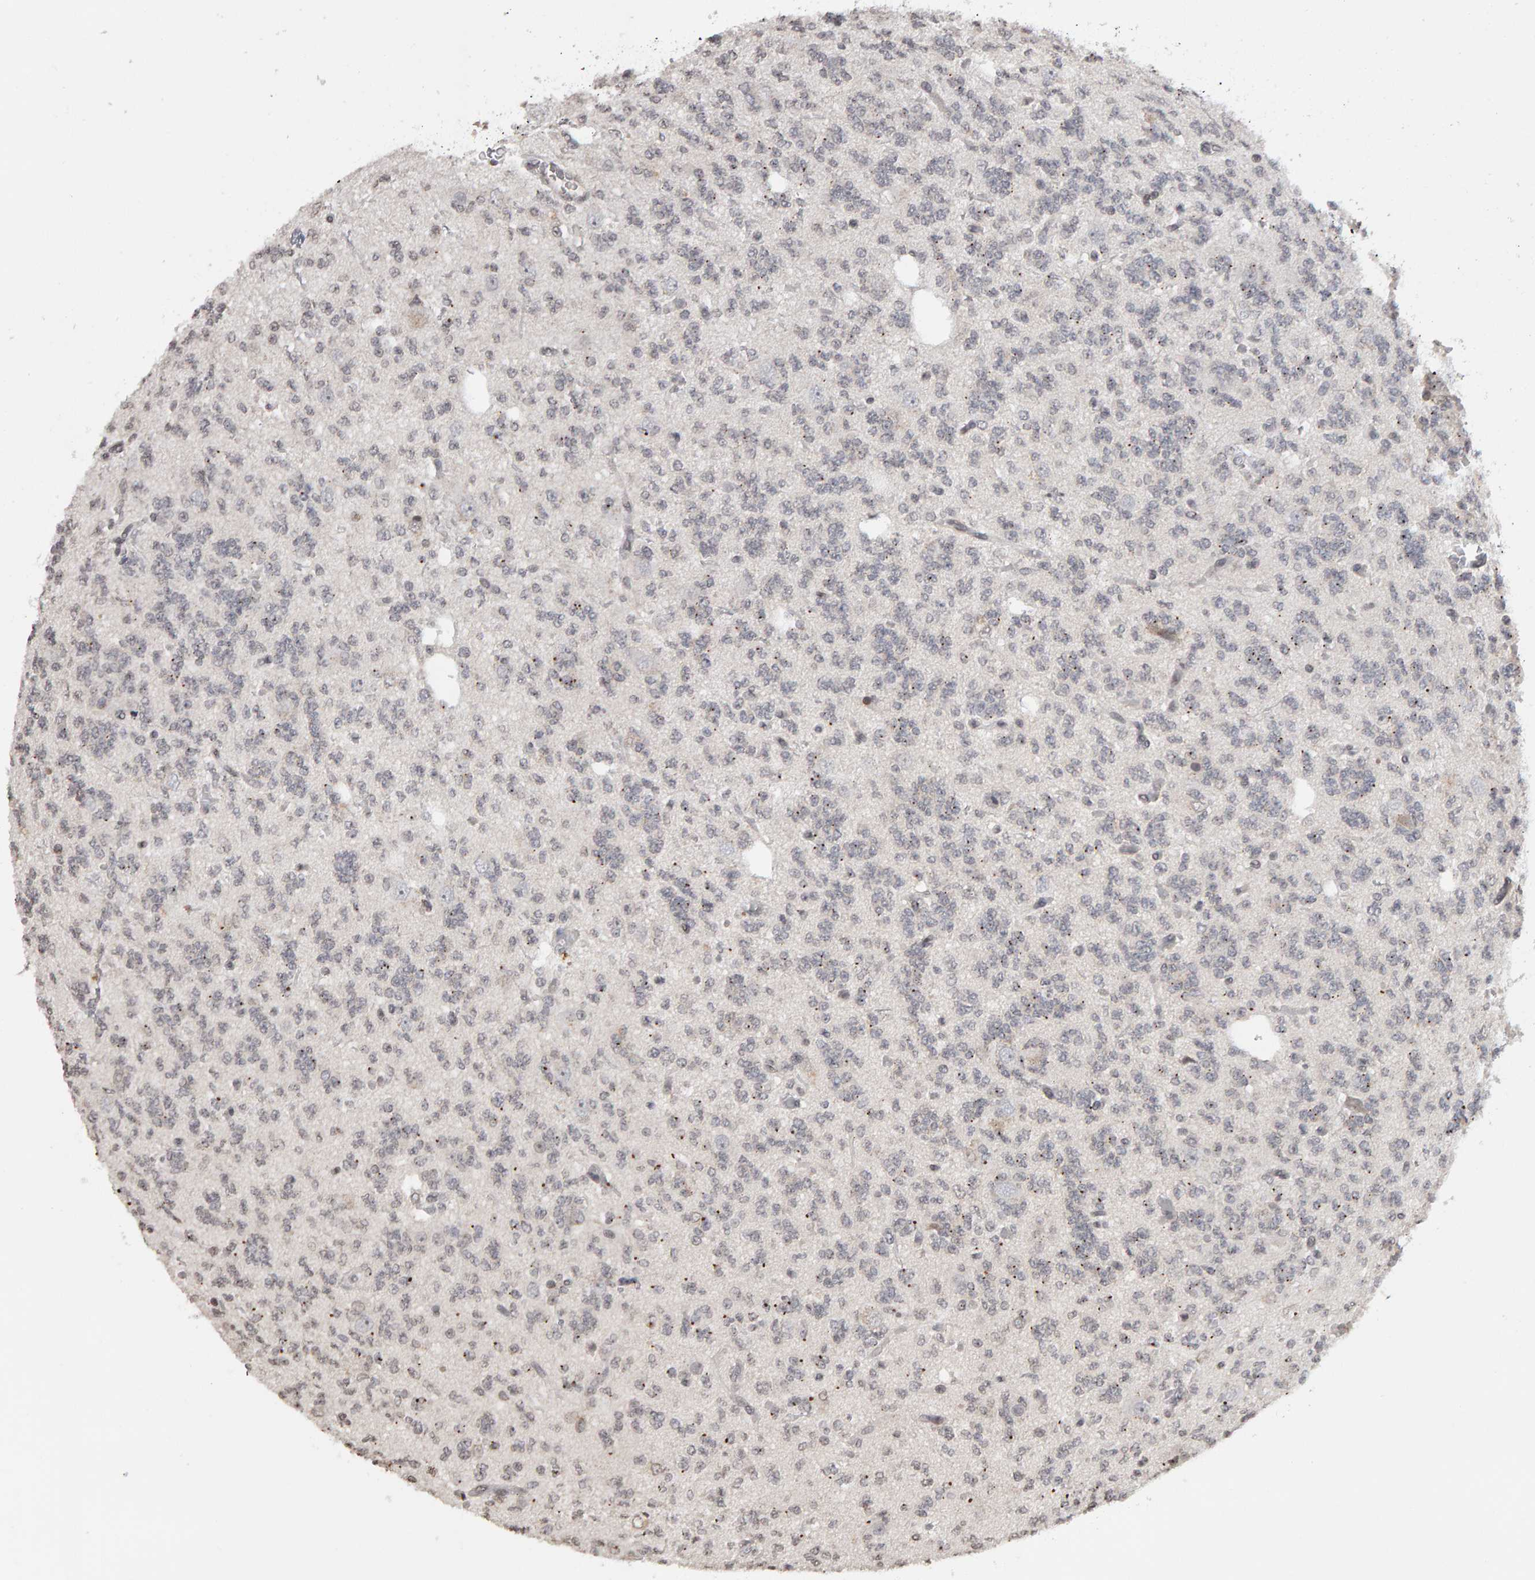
{"staining": {"intensity": "negative", "quantity": "none", "location": "none"}, "tissue": "glioma", "cell_type": "Tumor cells", "image_type": "cancer", "snomed": [{"axis": "morphology", "description": "Glioma, malignant, Low grade"}, {"axis": "topography", "description": "Brain"}], "caption": "IHC of human malignant low-grade glioma shows no positivity in tumor cells. (DAB (3,3'-diaminobenzidine) immunohistochemistry (IHC) with hematoxylin counter stain).", "gene": "TRAM1", "patient": {"sex": "male", "age": 38}}